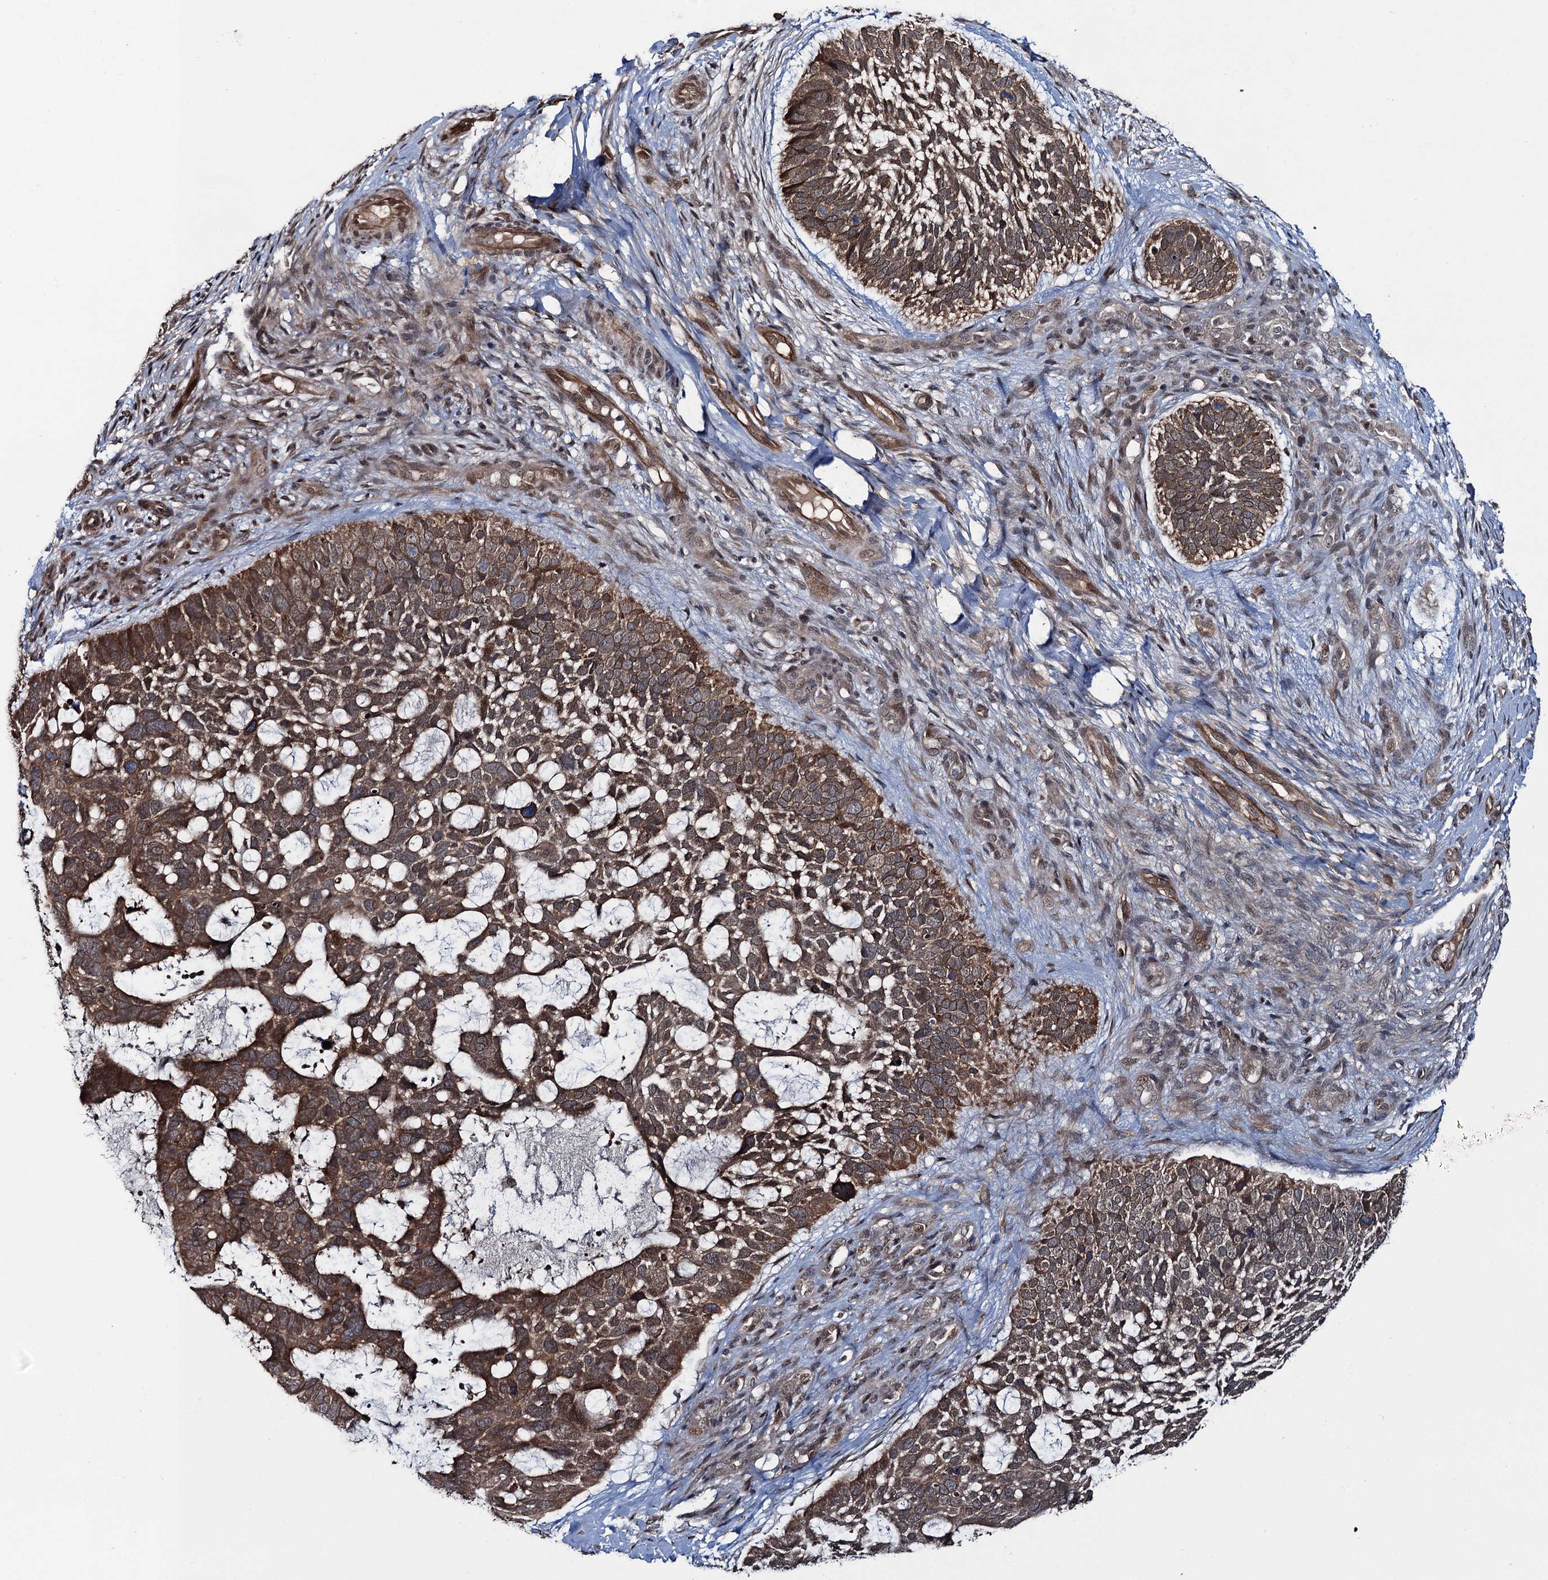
{"staining": {"intensity": "moderate", "quantity": ">75%", "location": "cytoplasmic/membranous"}, "tissue": "skin cancer", "cell_type": "Tumor cells", "image_type": "cancer", "snomed": [{"axis": "morphology", "description": "Basal cell carcinoma"}, {"axis": "topography", "description": "Skin"}], "caption": "An immunohistochemistry (IHC) photomicrograph of tumor tissue is shown. Protein staining in brown highlights moderate cytoplasmic/membranous positivity in skin basal cell carcinoma within tumor cells.", "gene": "EVX2", "patient": {"sex": "male", "age": 88}}